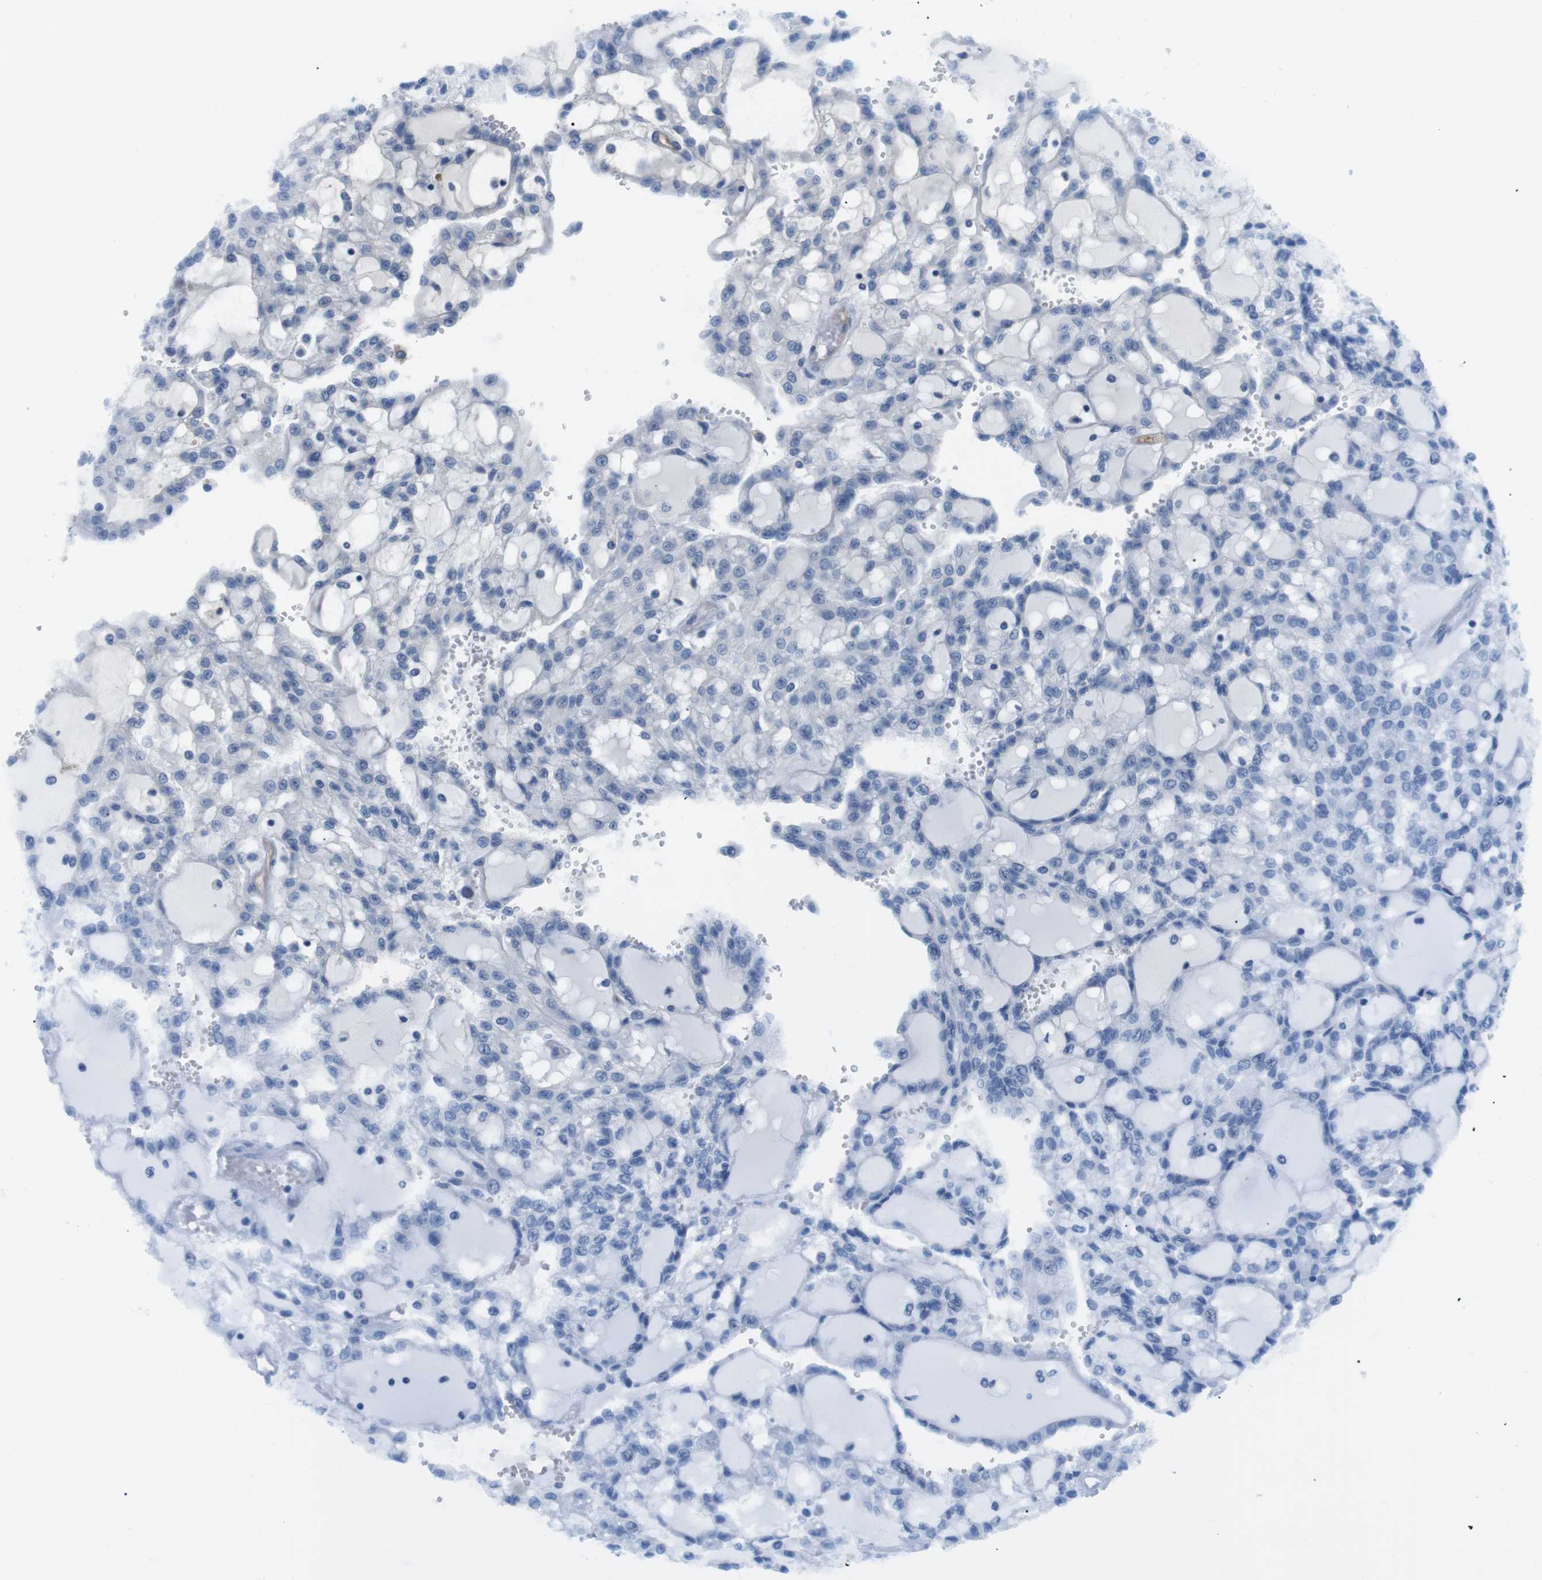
{"staining": {"intensity": "negative", "quantity": "none", "location": "none"}, "tissue": "renal cancer", "cell_type": "Tumor cells", "image_type": "cancer", "snomed": [{"axis": "morphology", "description": "Adenocarcinoma, NOS"}, {"axis": "topography", "description": "Kidney"}], "caption": "Immunohistochemical staining of renal cancer (adenocarcinoma) shows no significant staining in tumor cells.", "gene": "TNFRSF4", "patient": {"sex": "male", "age": 63}}